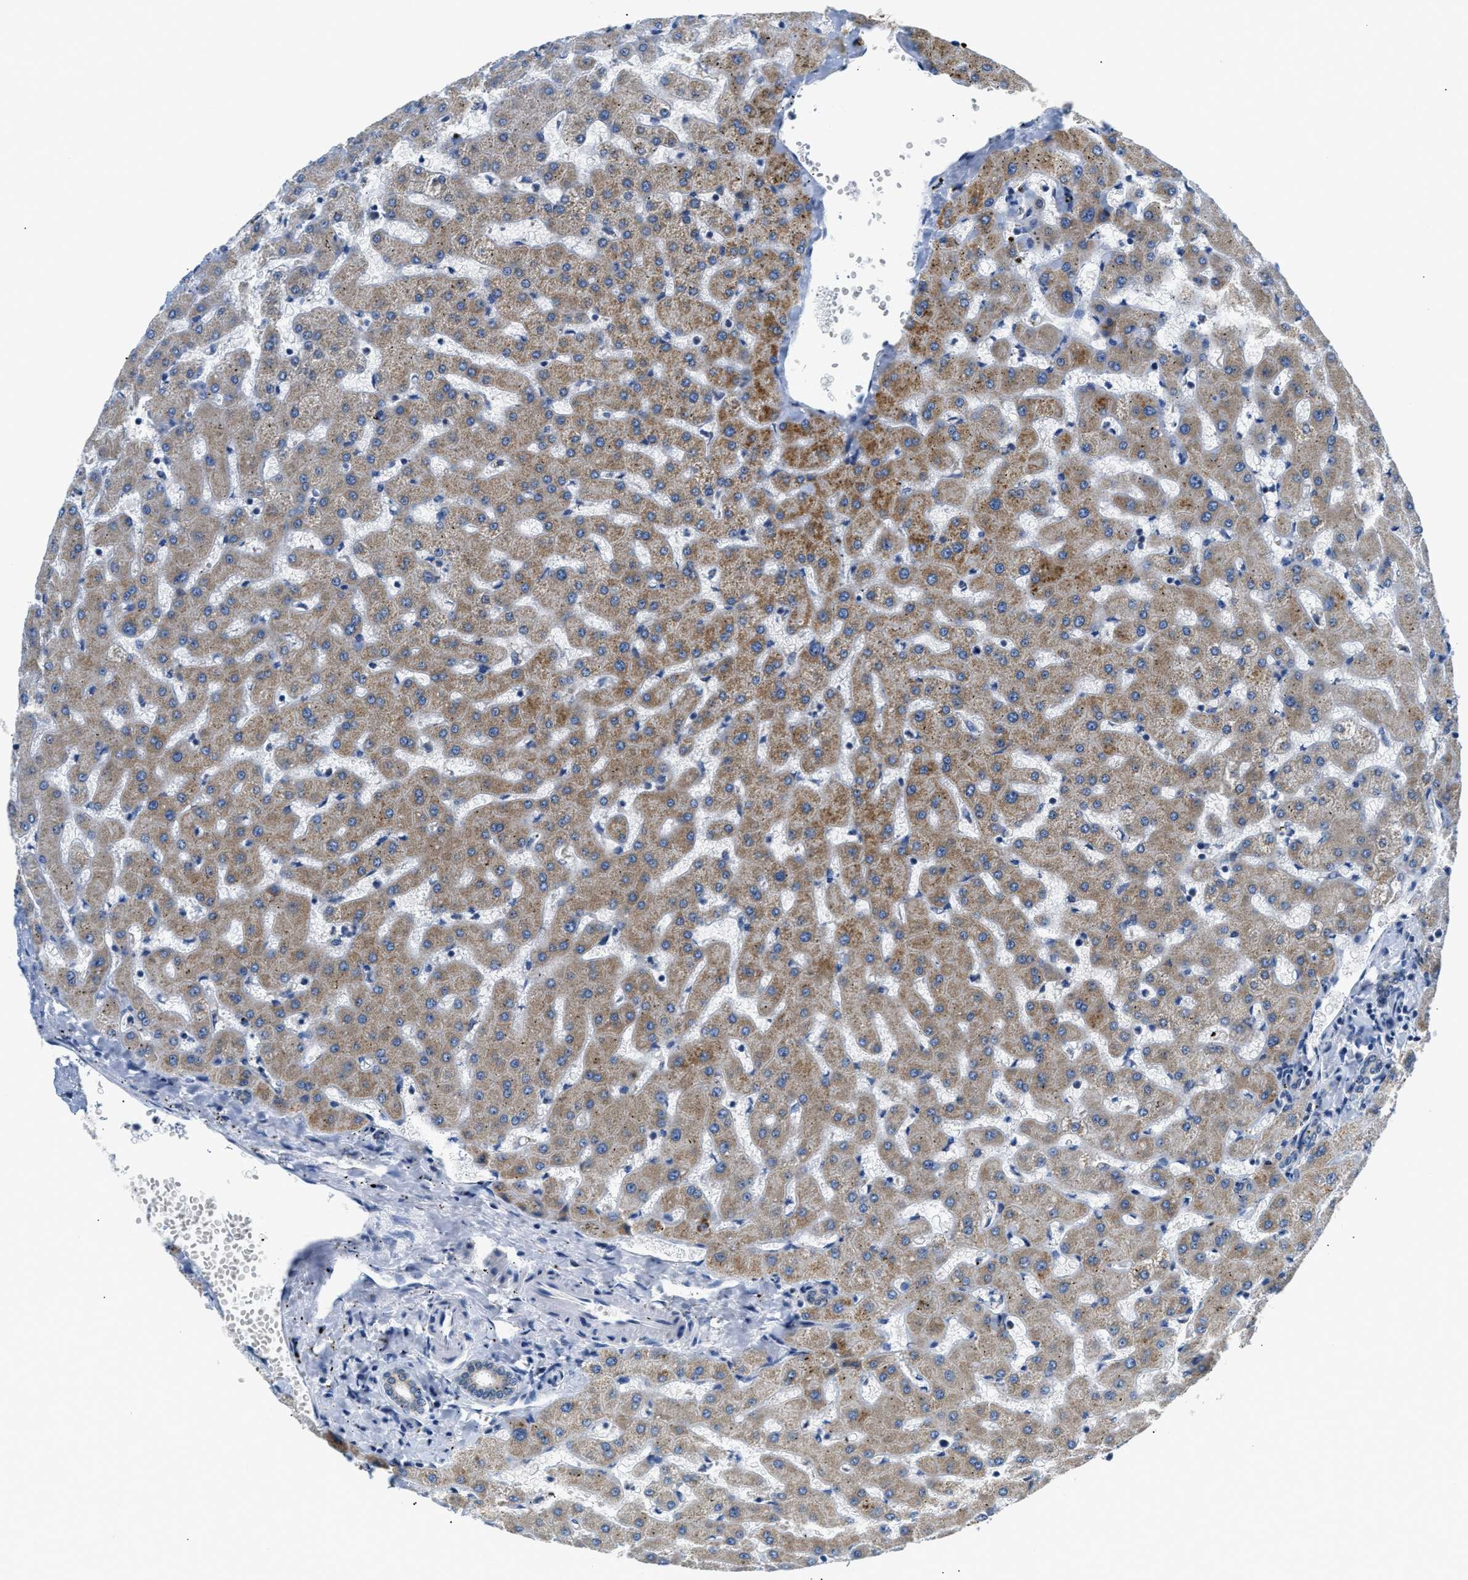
{"staining": {"intensity": "weak", "quantity": "<25%", "location": "cytoplasmic/membranous"}, "tissue": "liver", "cell_type": "Cholangiocytes", "image_type": "normal", "snomed": [{"axis": "morphology", "description": "Normal tissue, NOS"}, {"axis": "topography", "description": "Liver"}], "caption": "The micrograph demonstrates no staining of cholangiocytes in normal liver. Brightfield microscopy of IHC stained with DAB (3,3'-diaminobenzidine) (brown) and hematoxylin (blue), captured at high magnification.", "gene": "HDHD3", "patient": {"sex": "female", "age": 63}}